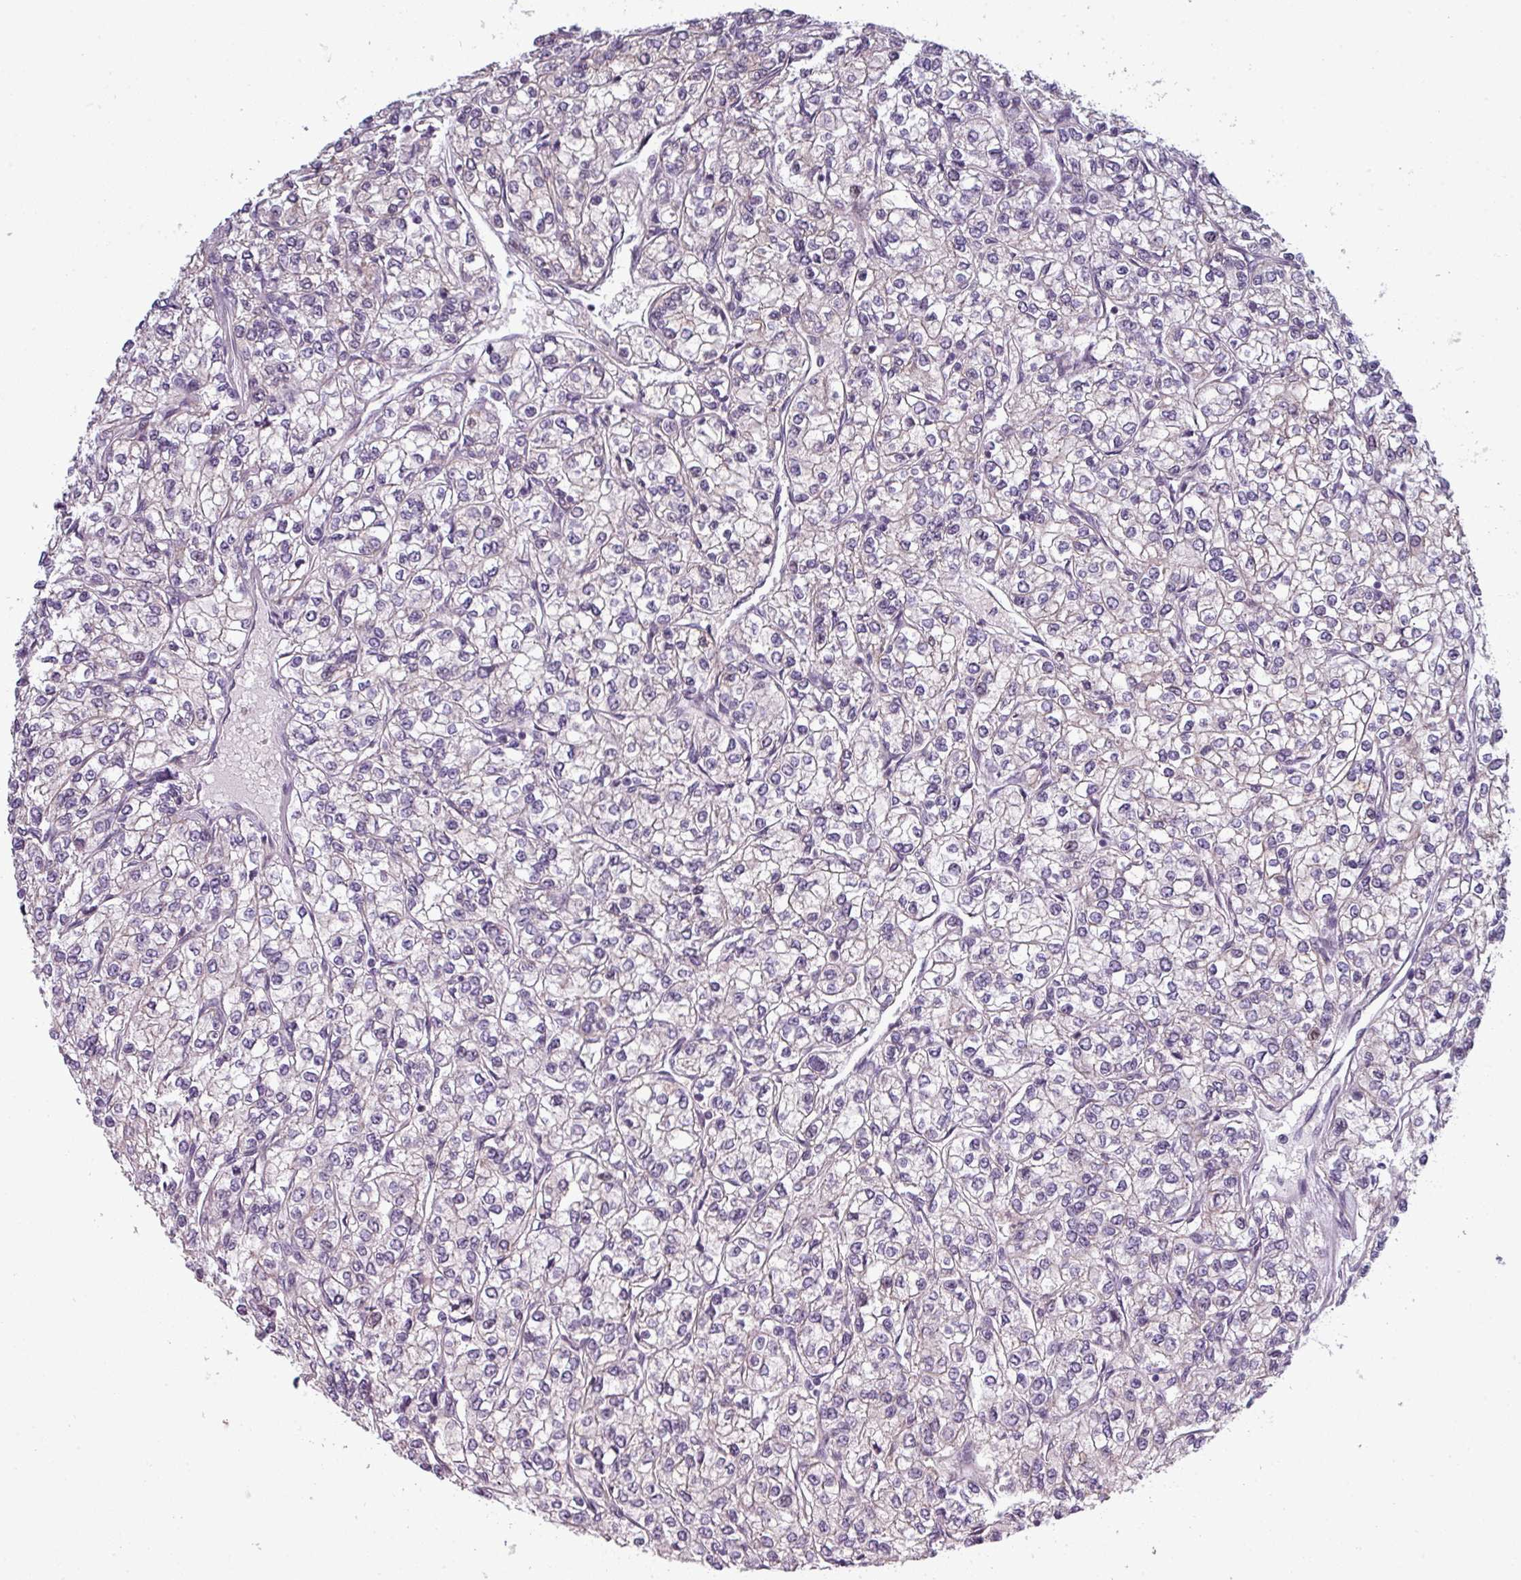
{"staining": {"intensity": "negative", "quantity": "none", "location": "none"}, "tissue": "renal cancer", "cell_type": "Tumor cells", "image_type": "cancer", "snomed": [{"axis": "morphology", "description": "Adenocarcinoma, NOS"}, {"axis": "topography", "description": "Kidney"}], "caption": "An image of human renal cancer (adenocarcinoma) is negative for staining in tumor cells.", "gene": "PRAMEF12", "patient": {"sex": "male", "age": 80}}